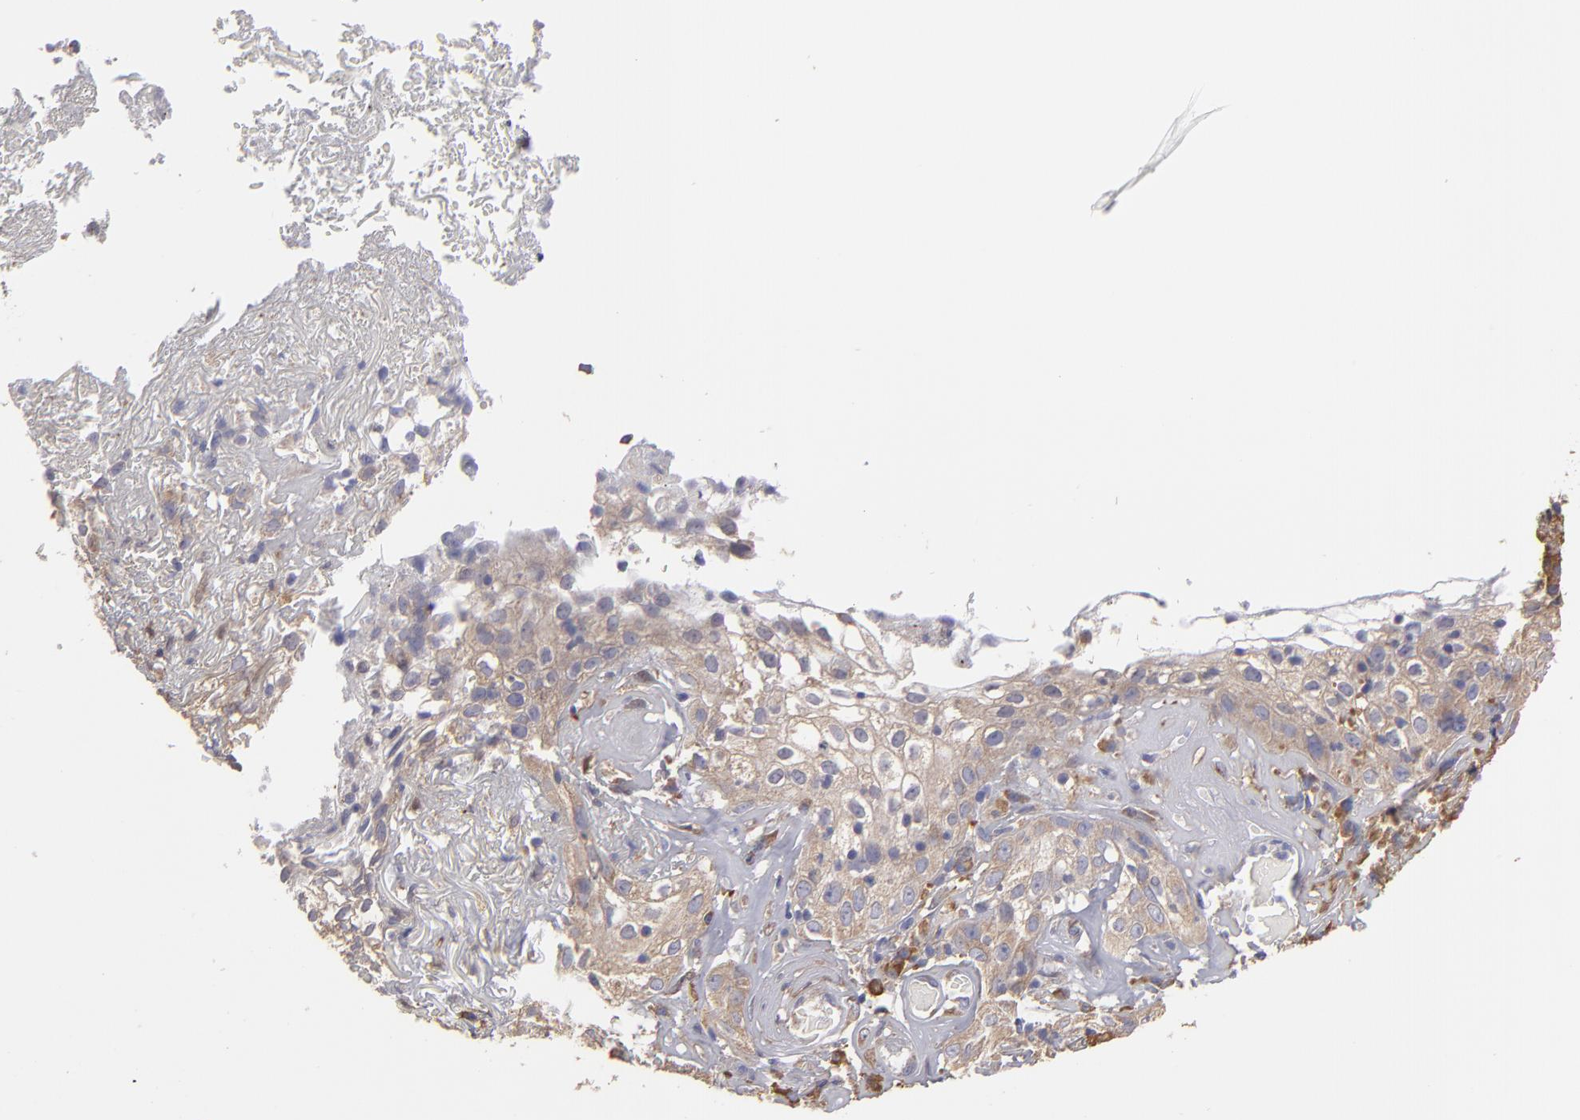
{"staining": {"intensity": "weak", "quantity": "25%-75%", "location": "cytoplasmic/membranous"}, "tissue": "skin cancer", "cell_type": "Tumor cells", "image_type": "cancer", "snomed": [{"axis": "morphology", "description": "Squamous cell carcinoma, NOS"}, {"axis": "topography", "description": "Skin"}], "caption": "High-magnification brightfield microscopy of skin cancer (squamous cell carcinoma) stained with DAB (brown) and counterstained with hematoxylin (blue). tumor cells exhibit weak cytoplasmic/membranous expression is identified in about25%-75% of cells.", "gene": "ENTPD5", "patient": {"sex": "male", "age": 65}}